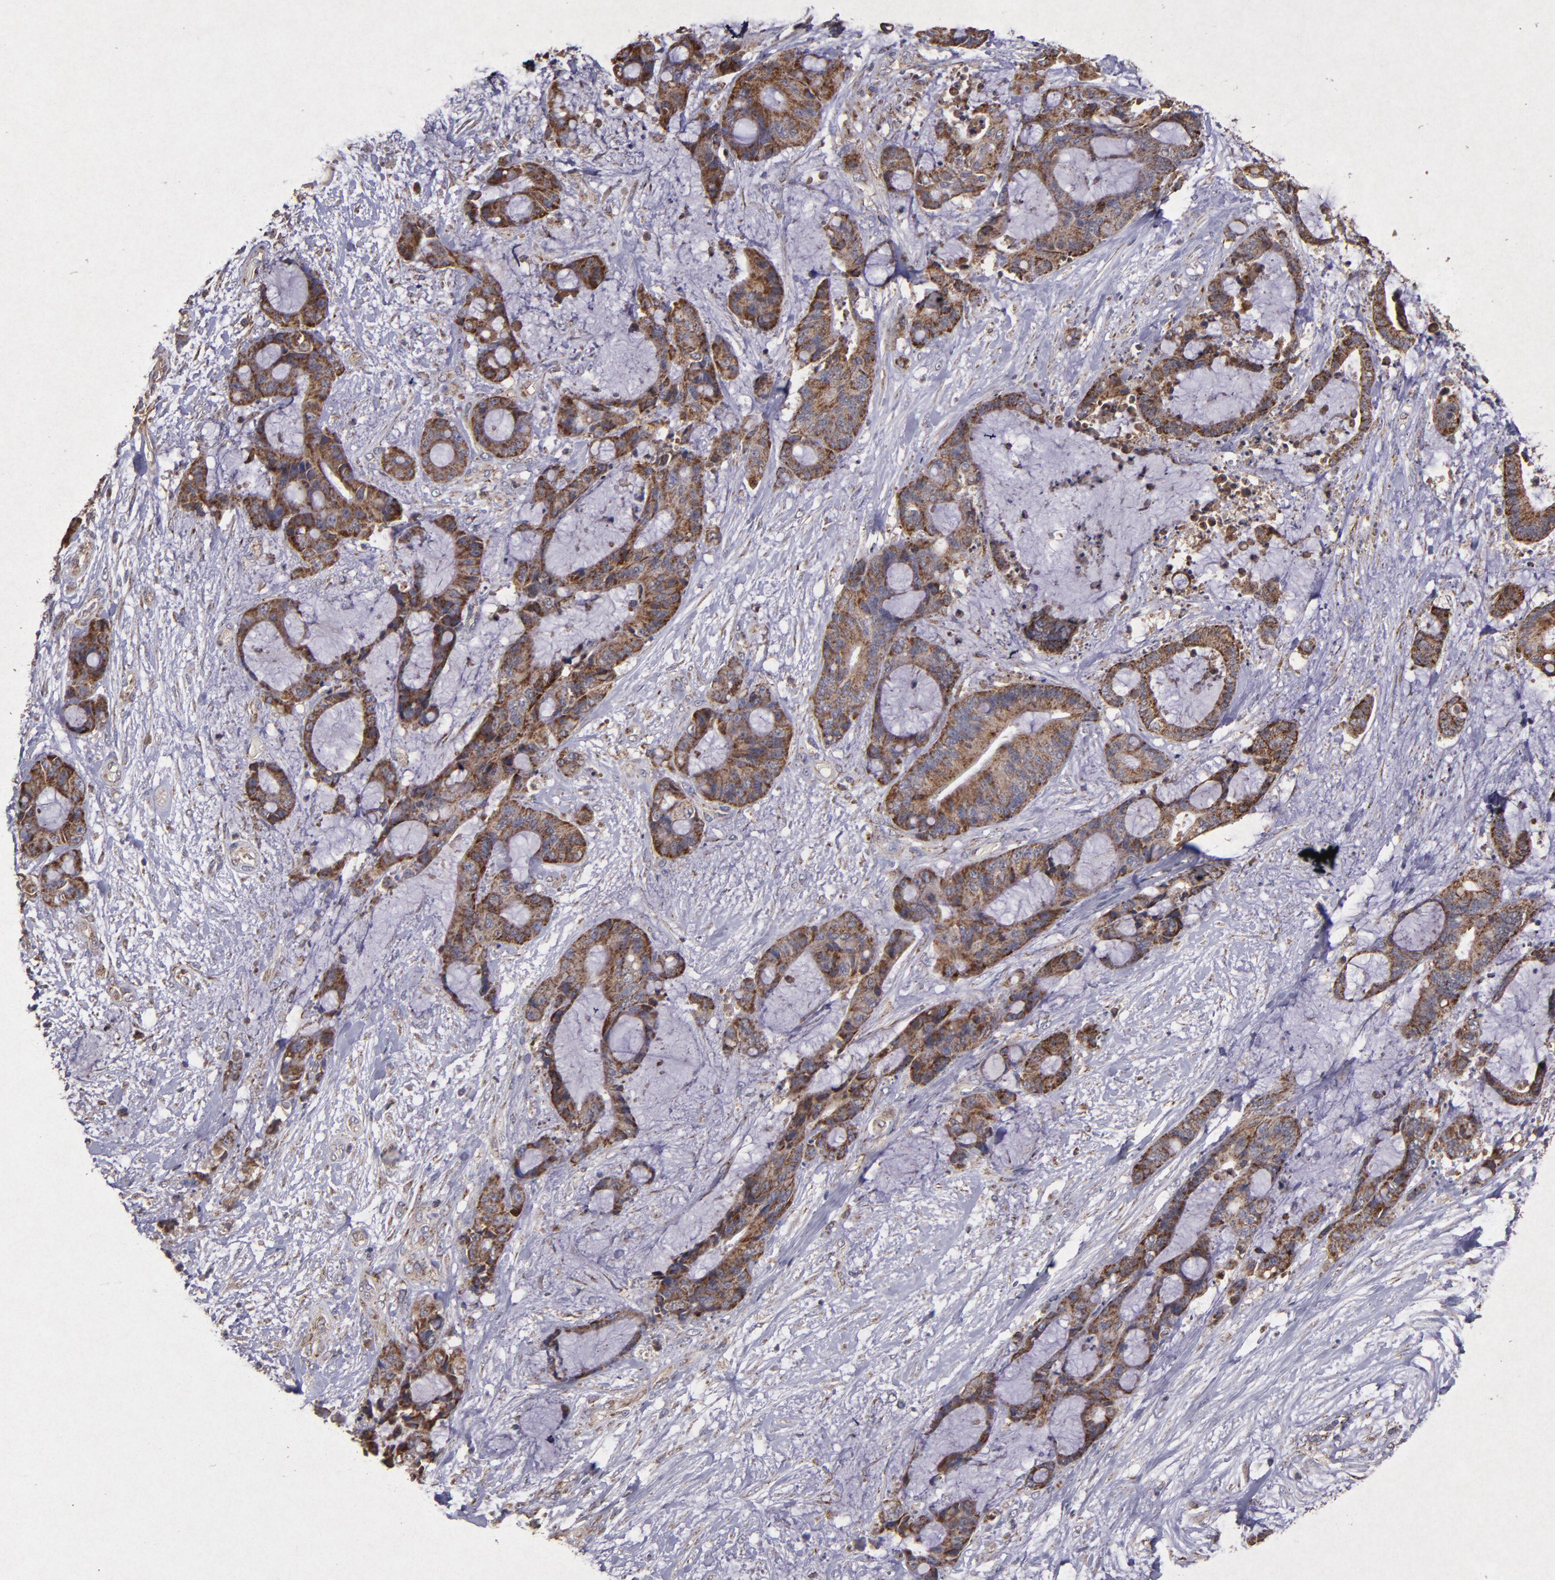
{"staining": {"intensity": "moderate", "quantity": ">75%", "location": "cytoplasmic/membranous"}, "tissue": "liver cancer", "cell_type": "Tumor cells", "image_type": "cancer", "snomed": [{"axis": "morphology", "description": "Cholangiocarcinoma"}, {"axis": "topography", "description": "Liver"}], "caption": "DAB (3,3'-diaminobenzidine) immunohistochemical staining of liver cancer (cholangiocarcinoma) exhibits moderate cytoplasmic/membranous protein staining in about >75% of tumor cells. The staining is performed using DAB brown chromogen to label protein expression. The nuclei are counter-stained blue using hematoxylin.", "gene": "TIMM9", "patient": {"sex": "female", "age": 73}}